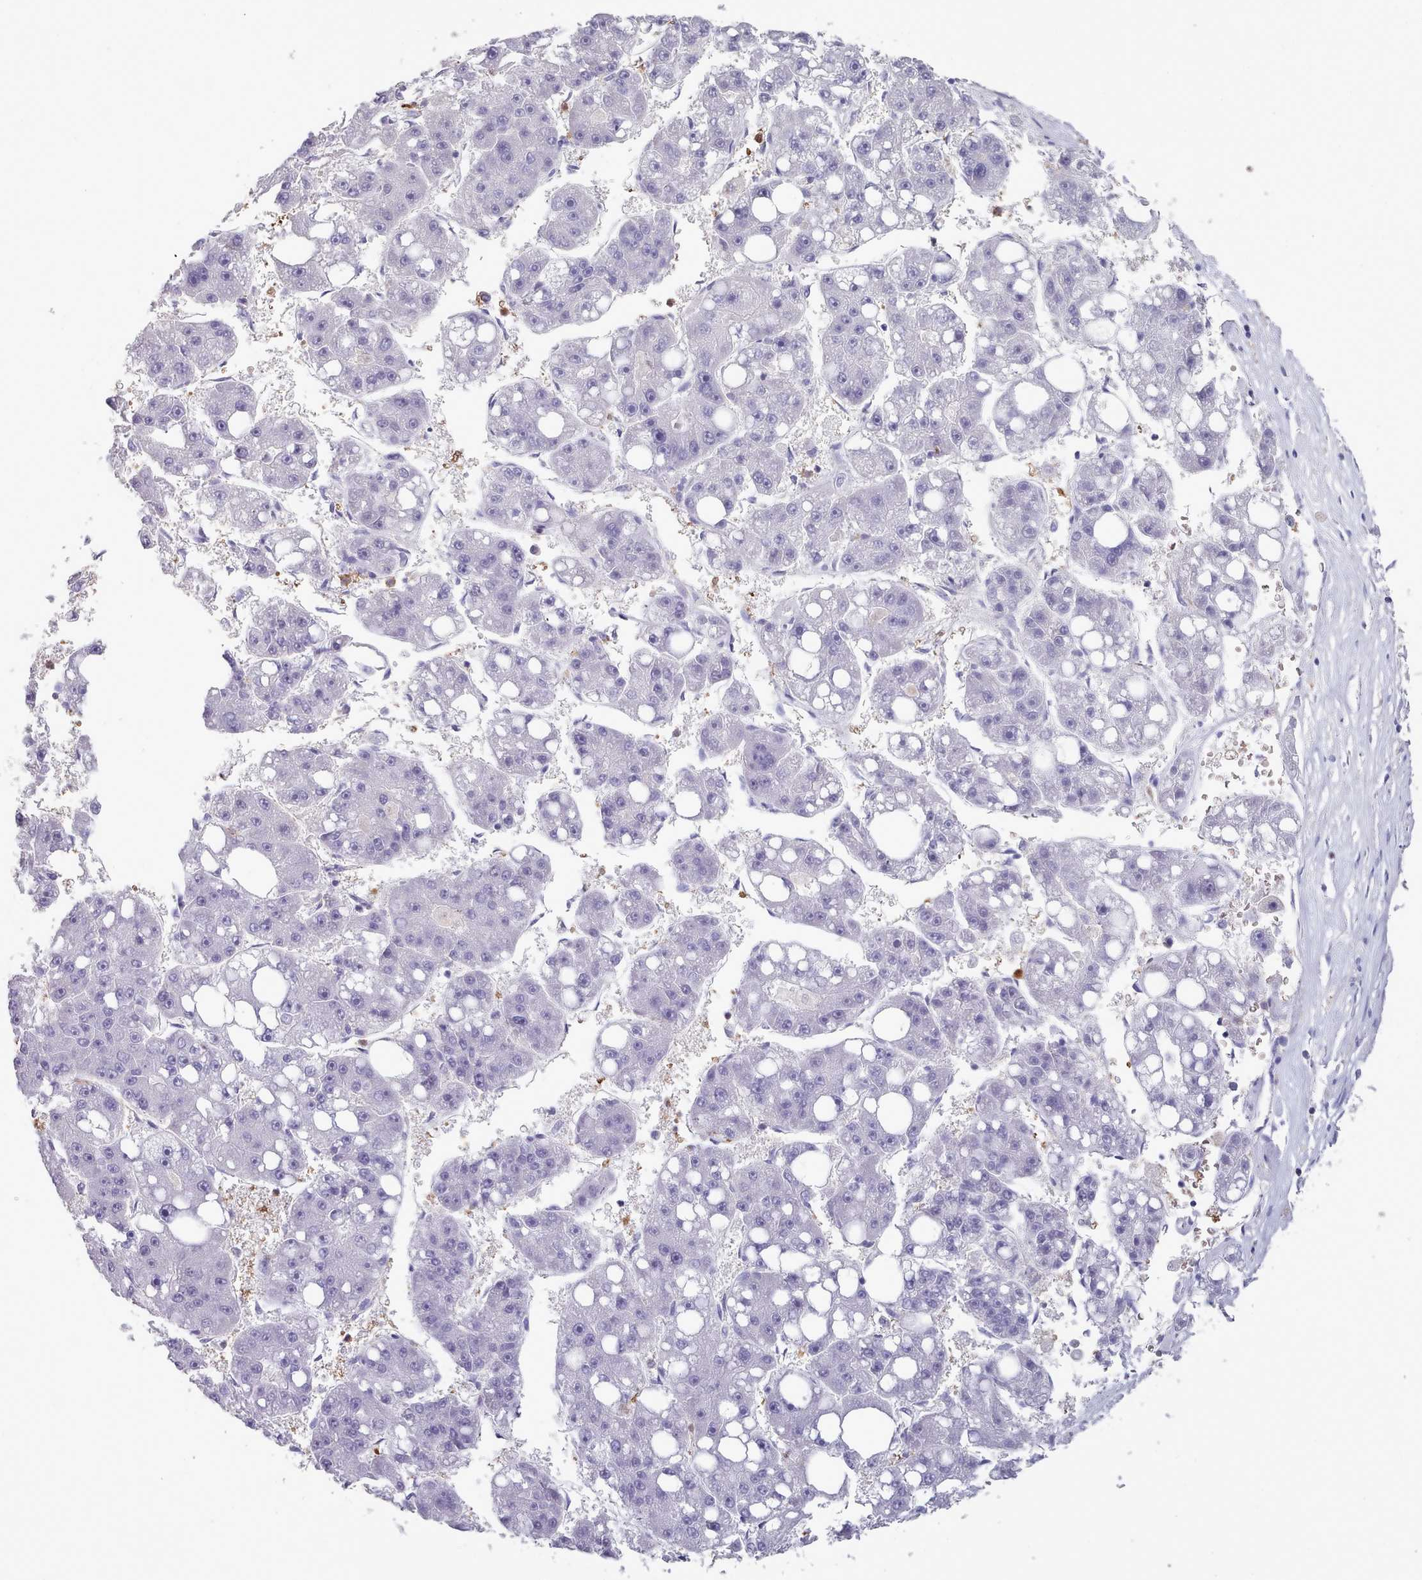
{"staining": {"intensity": "negative", "quantity": "none", "location": "none"}, "tissue": "liver cancer", "cell_type": "Tumor cells", "image_type": "cancer", "snomed": [{"axis": "morphology", "description": "Carcinoma, Hepatocellular, NOS"}, {"axis": "topography", "description": "Liver"}], "caption": "High power microscopy micrograph of an immunohistochemistry micrograph of hepatocellular carcinoma (liver), revealing no significant staining in tumor cells.", "gene": "RAC2", "patient": {"sex": "female", "age": 61}}